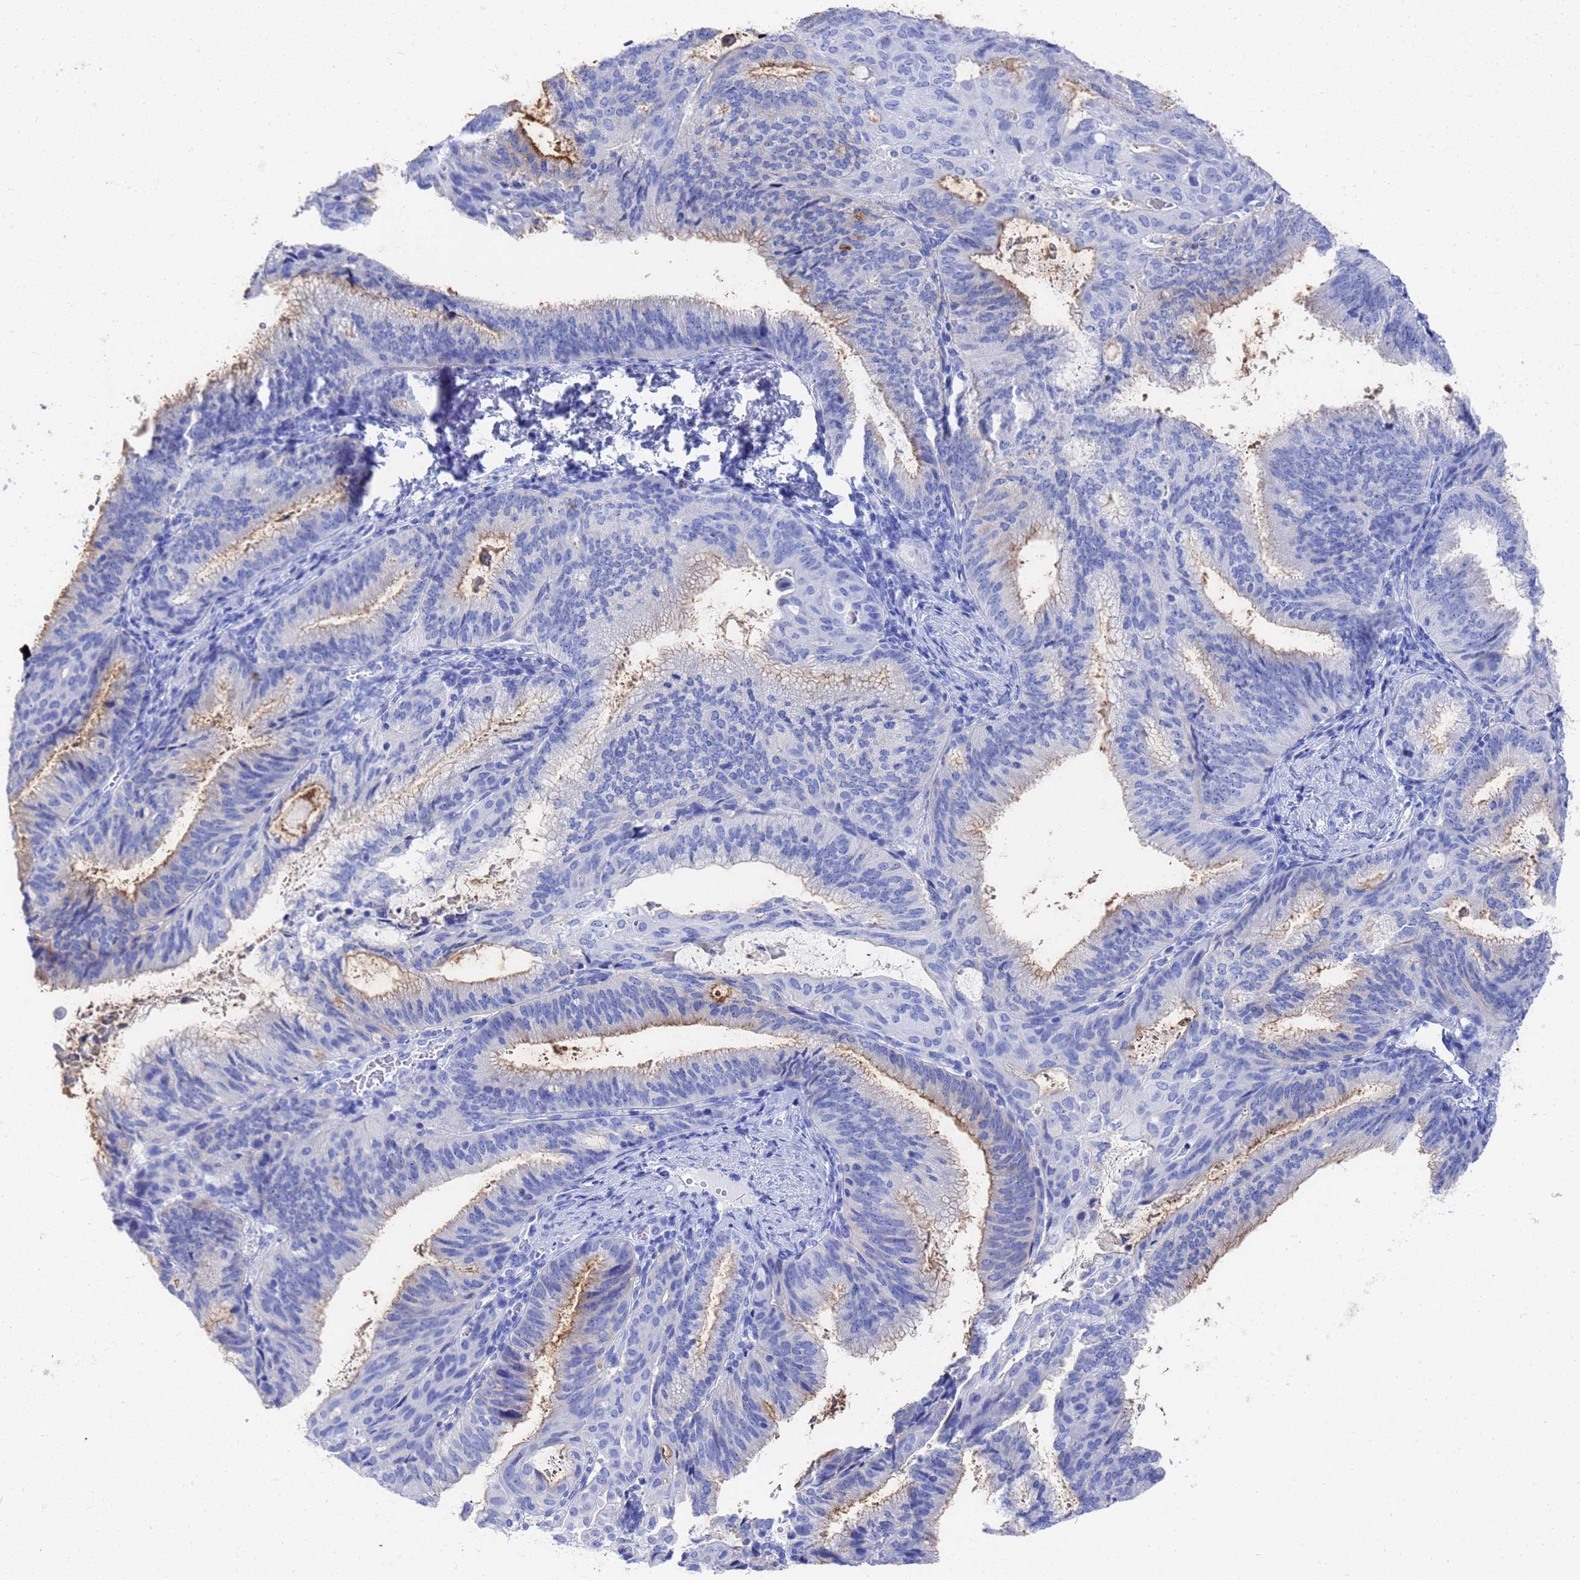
{"staining": {"intensity": "moderate", "quantity": "<25%", "location": "cytoplasmic/membranous"}, "tissue": "endometrial cancer", "cell_type": "Tumor cells", "image_type": "cancer", "snomed": [{"axis": "morphology", "description": "Adenocarcinoma, NOS"}, {"axis": "topography", "description": "Endometrium"}], "caption": "An image showing moderate cytoplasmic/membranous expression in approximately <25% of tumor cells in endometrial cancer (adenocarcinoma), as visualized by brown immunohistochemical staining.", "gene": "GGT1", "patient": {"sex": "female", "age": 49}}